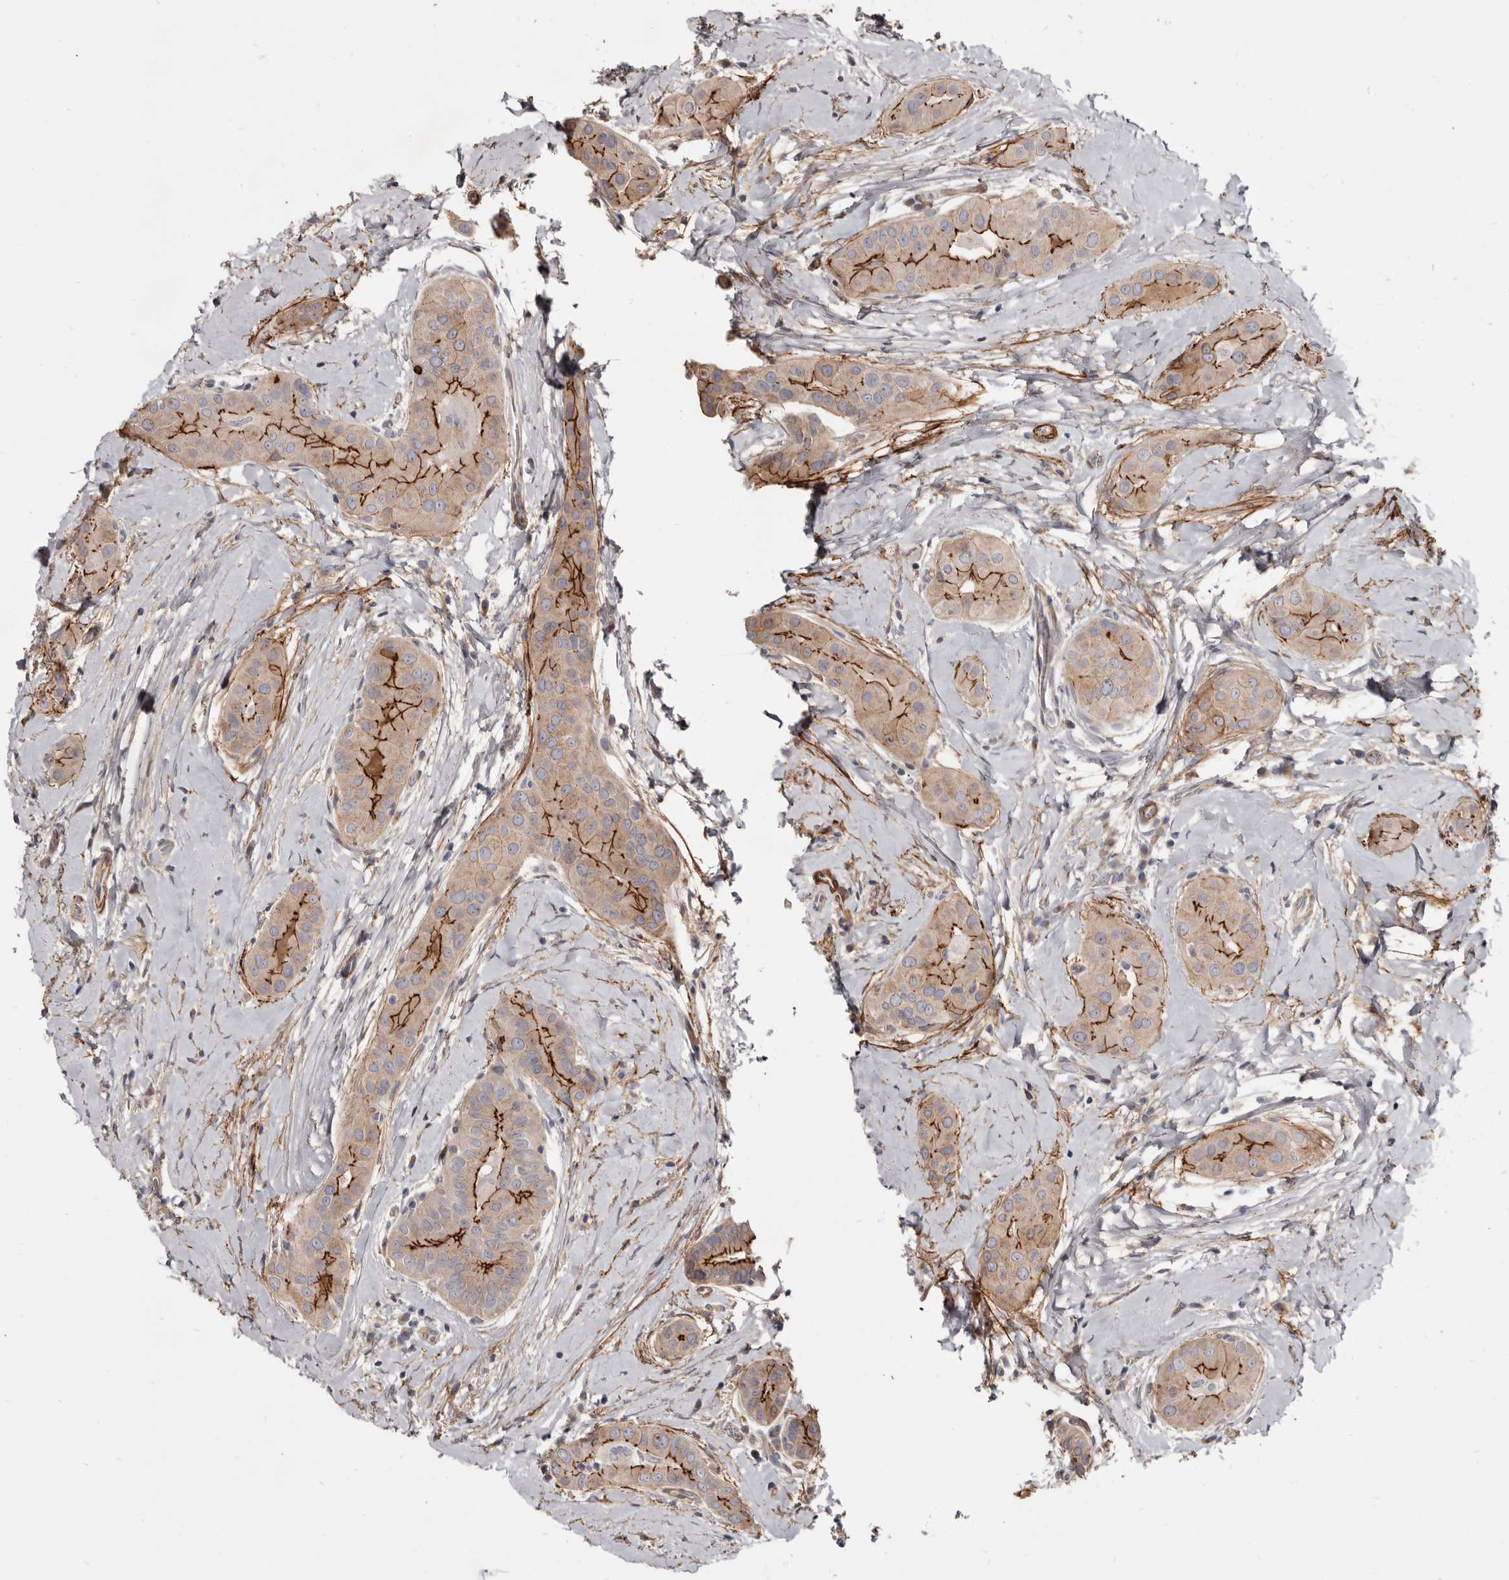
{"staining": {"intensity": "strong", "quantity": "25%-75%", "location": "cytoplasmic/membranous"}, "tissue": "thyroid cancer", "cell_type": "Tumor cells", "image_type": "cancer", "snomed": [{"axis": "morphology", "description": "Papillary adenocarcinoma, NOS"}, {"axis": "topography", "description": "Thyroid gland"}], "caption": "High-power microscopy captured an IHC photomicrograph of papillary adenocarcinoma (thyroid), revealing strong cytoplasmic/membranous staining in about 25%-75% of tumor cells.", "gene": "CGN", "patient": {"sex": "male", "age": 33}}